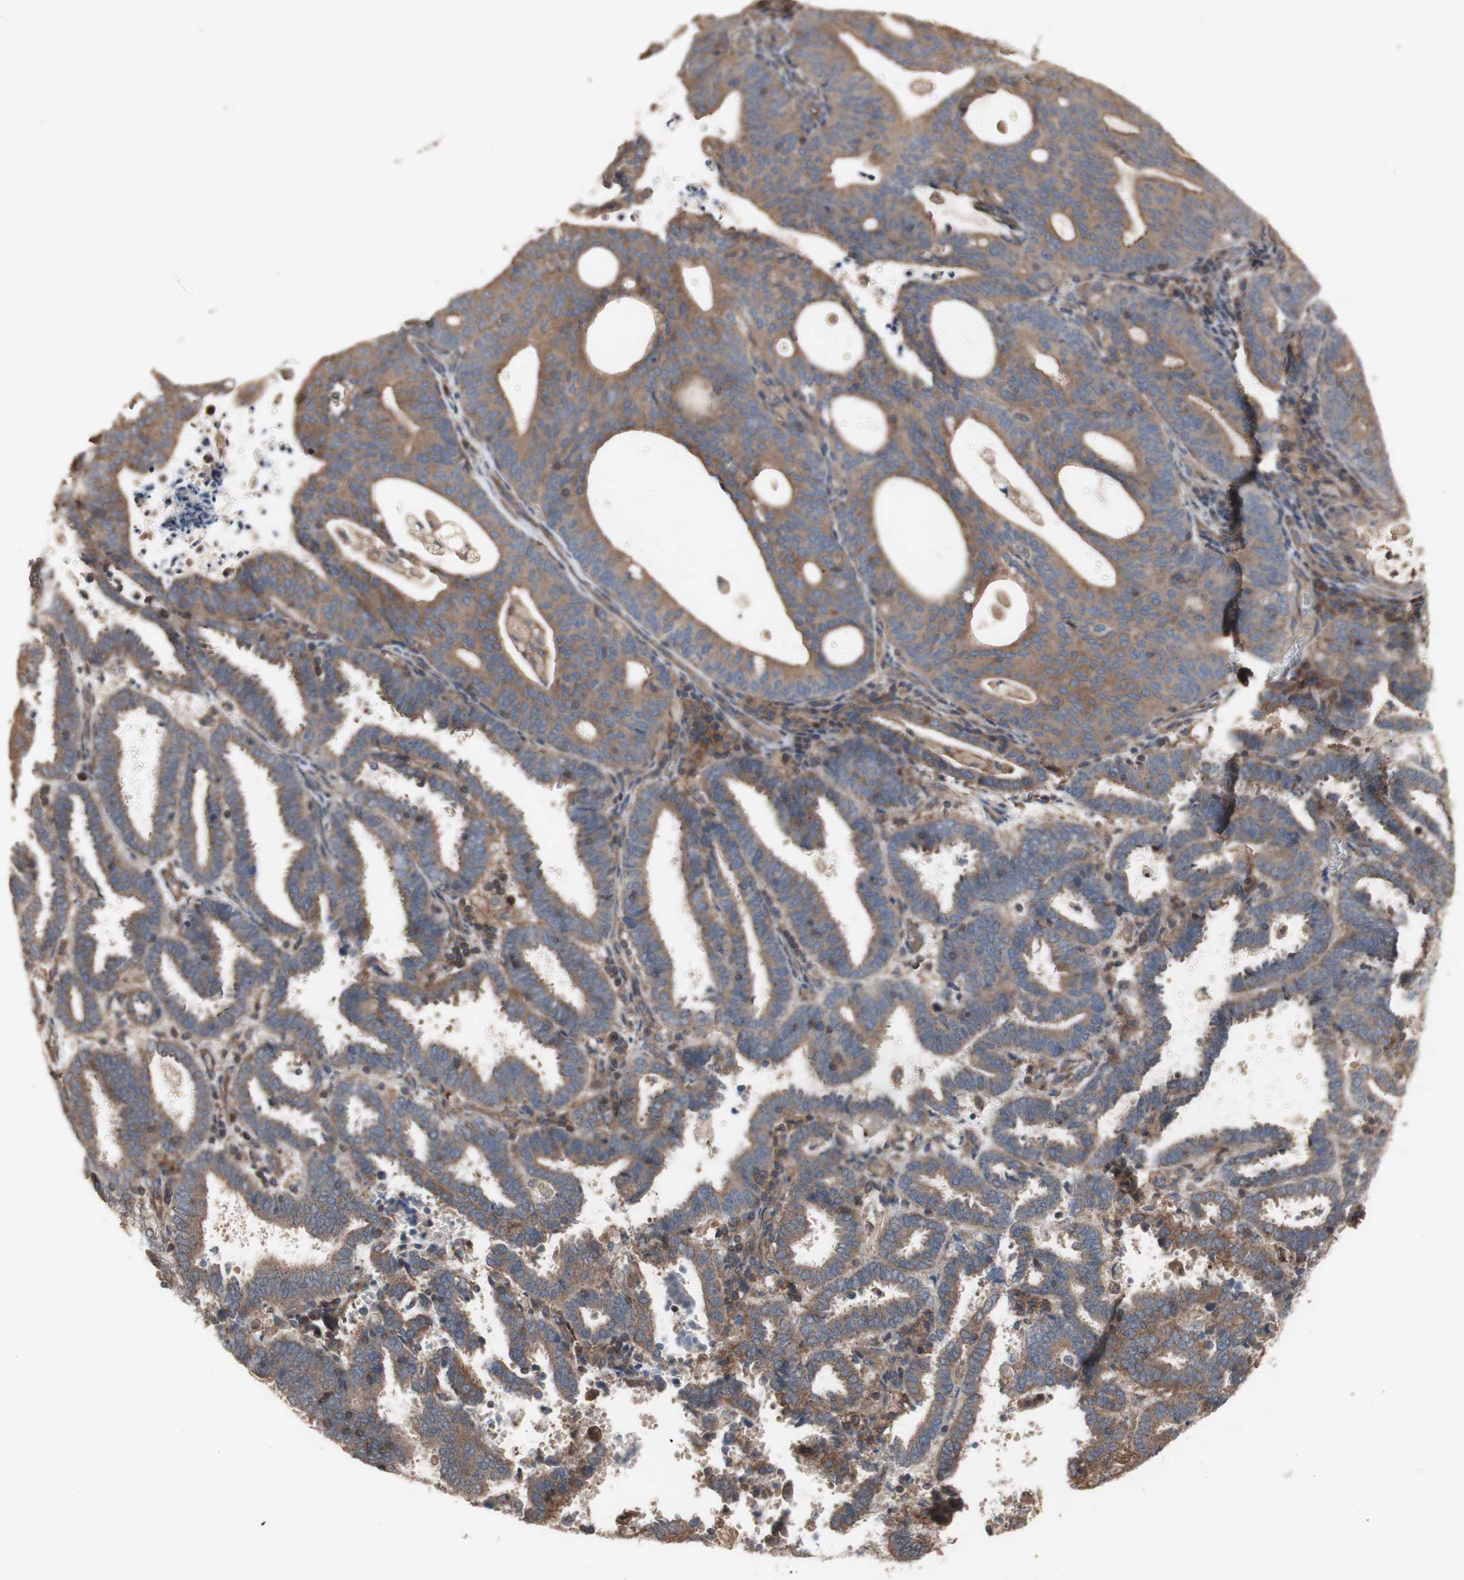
{"staining": {"intensity": "moderate", "quantity": ">75%", "location": "cytoplasmic/membranous"}, "tissue": "endometrial cancer", "cell_type": "Tumor cells", "image_type": "cancer", "snomed": [{"axis": "morphology", "description": "Adenocarcinoma, NOS"}, {"axis": "topography", "description": "Uterus"}], "caption": "Endometrial adenocarcinoma stained with a brown dye displays moderate cytoplasmic/membranous positive staining in about >75% of tumor cells.", "gene": "COPB1", "patient": {"sex": "female", "age": 83}}